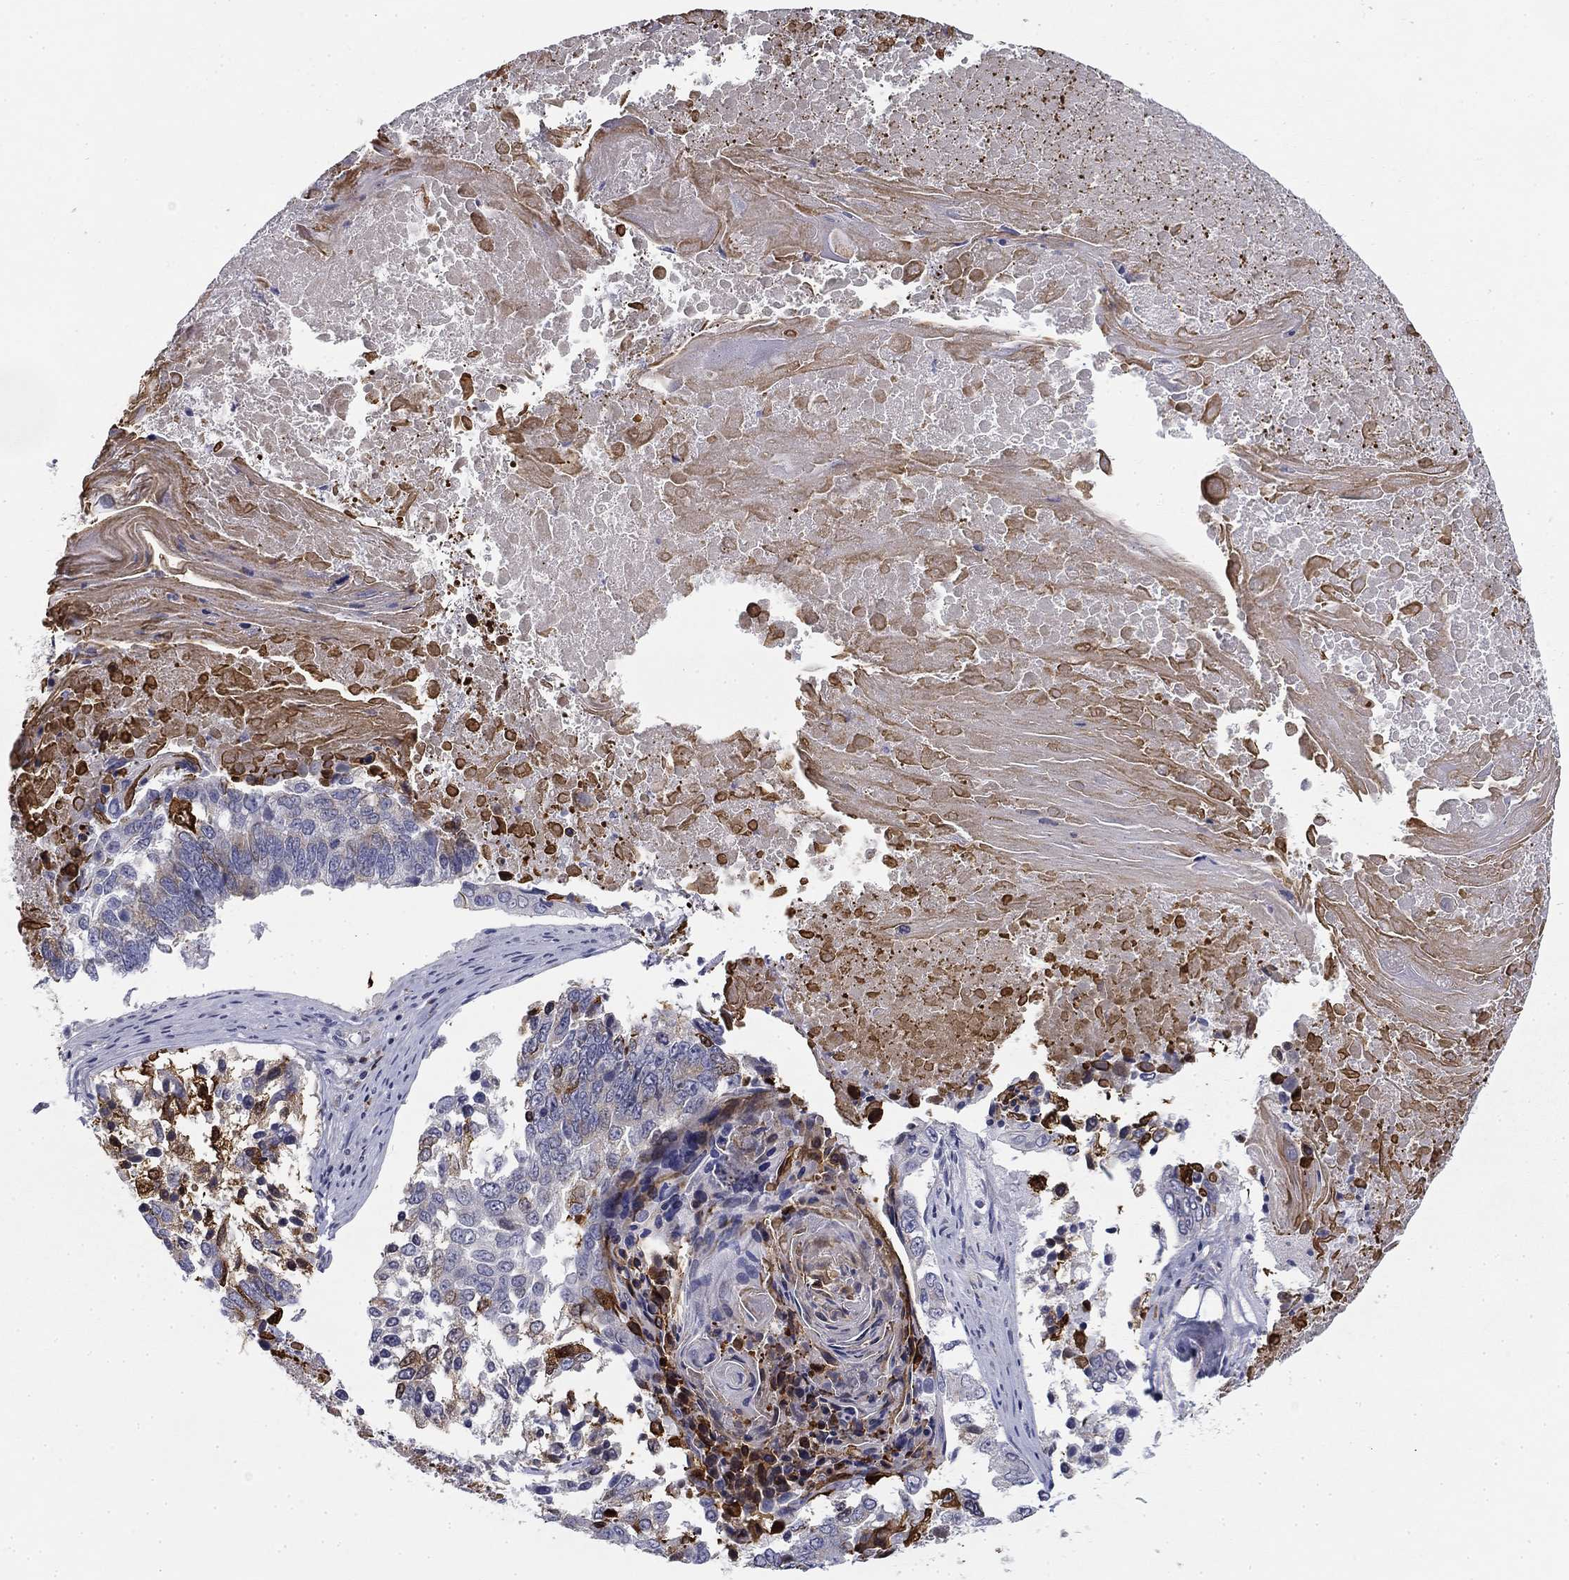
{"staining": {"intensity": "negative", "quantity": "none", "location": "none"}, "tissue": "lung cancer", "cell_type": "Tumor cells", "image_type": "cancer", "snomed": [{"axis": "morphology", "description": "Squamous cell carcinoma, NOS"}, {"axis": "topography", "description": "Lung"}], "caption": "Protein analysis of squamous cell carcinoma (lung) shows no significant expression in tumor cells.", "gene": "TRAT1", "patient": {"sex": "male", "age": 73}}